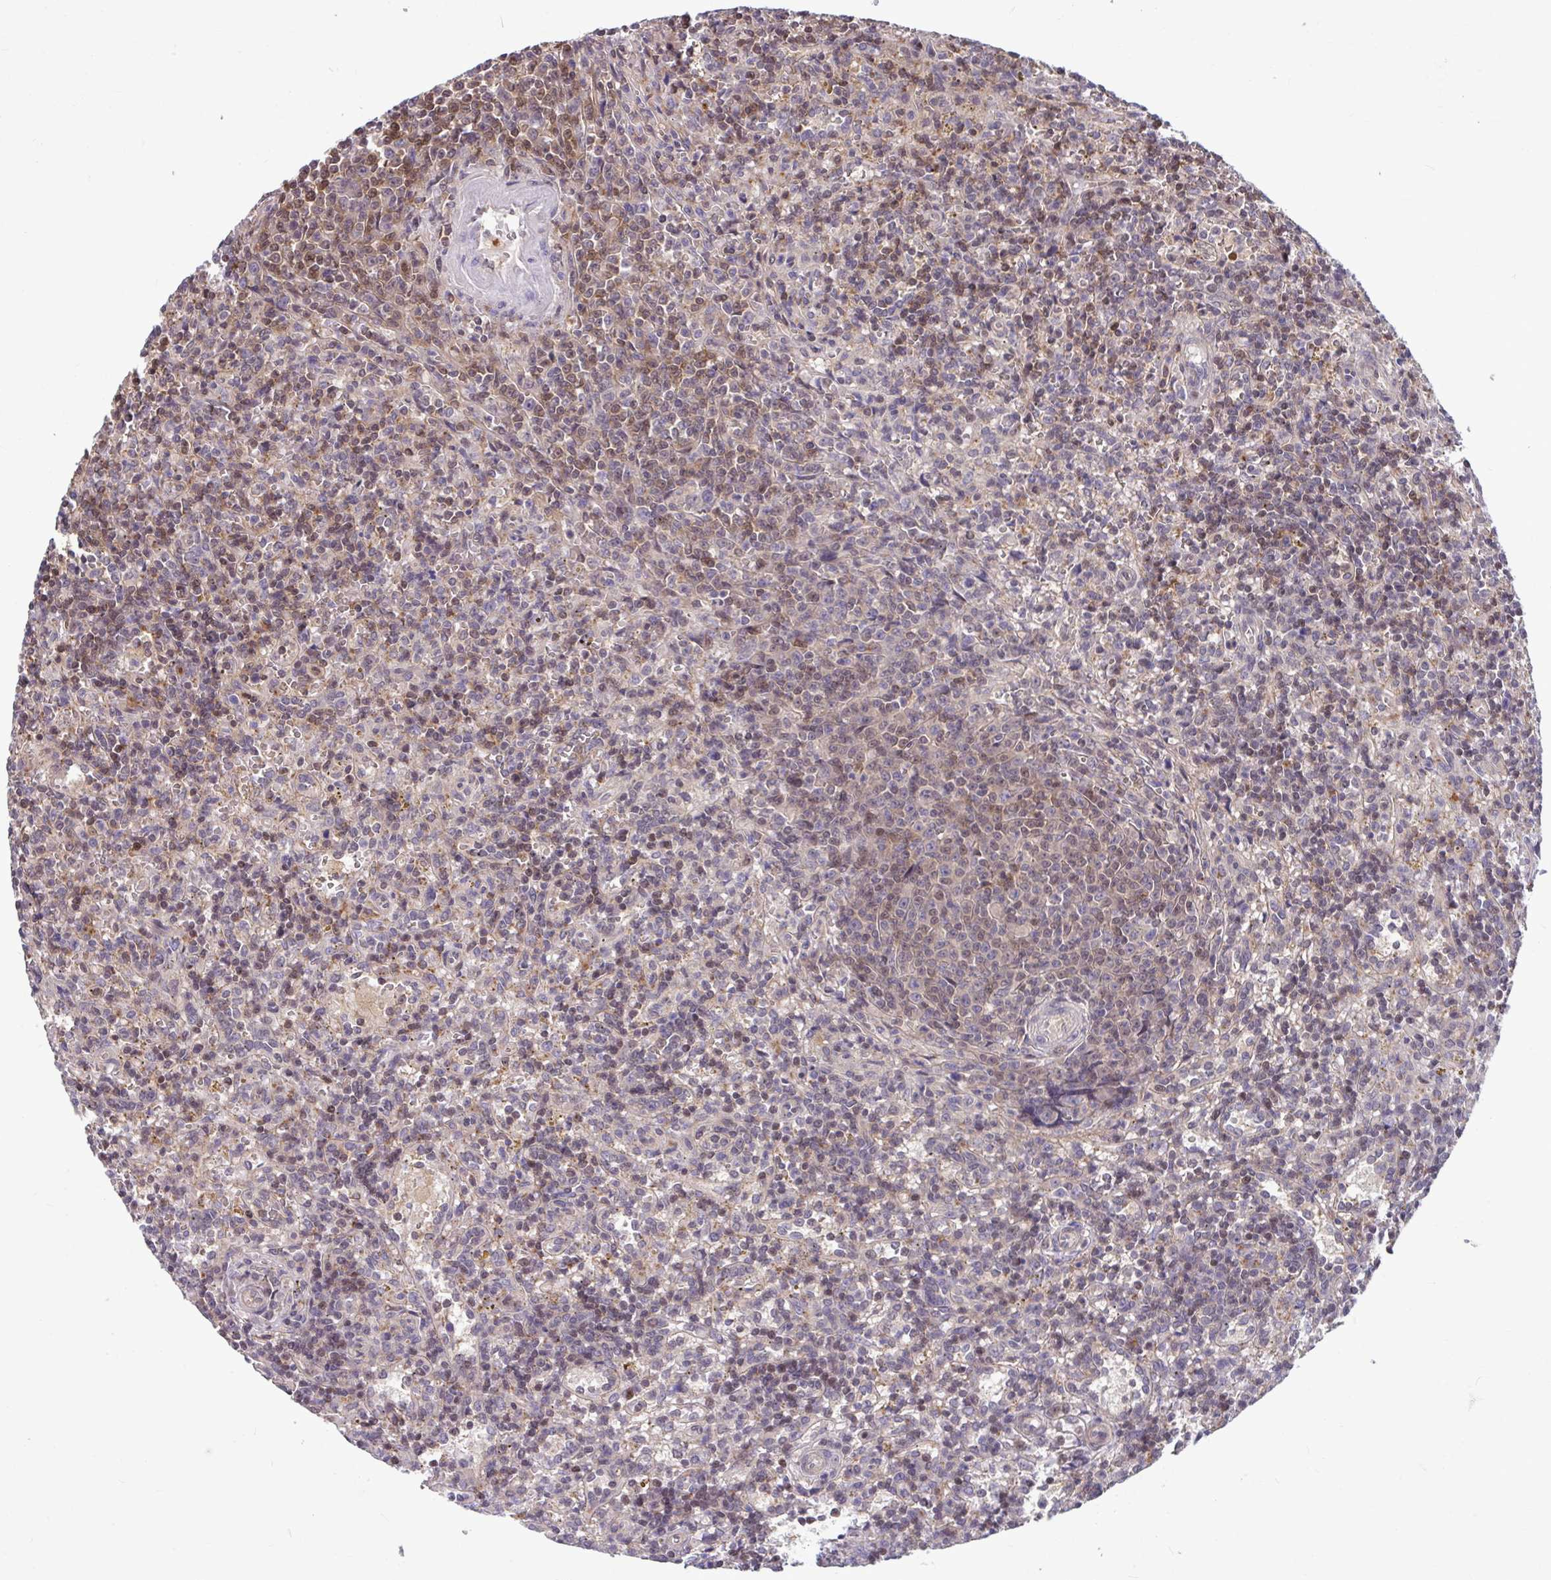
{"staining": {"intensity": "weak", "quantity": "<25%", "location": "nuclear"}, "tissue": "lymphoma", "cell_type": "Tumor cells", "image_type": "cancer", "snomed": [{"axis": "morphology", "description": "Malignant lymphoma, non-Hodgkin's type, Low grade"}, {"axis": "topography", "description": "Spleen"}], "caption": "Tumor cells show no significant protein expression in lymphoma. Brightfield microscopy of immunohistochemistry (IHC) stained with DAB (3,3'-diaminobenzidine) (brown) and hematoxylin (blue), captured at high magnification.", "gene": "PCDHB7", "patient": {"sex": "male", "age": 67}}